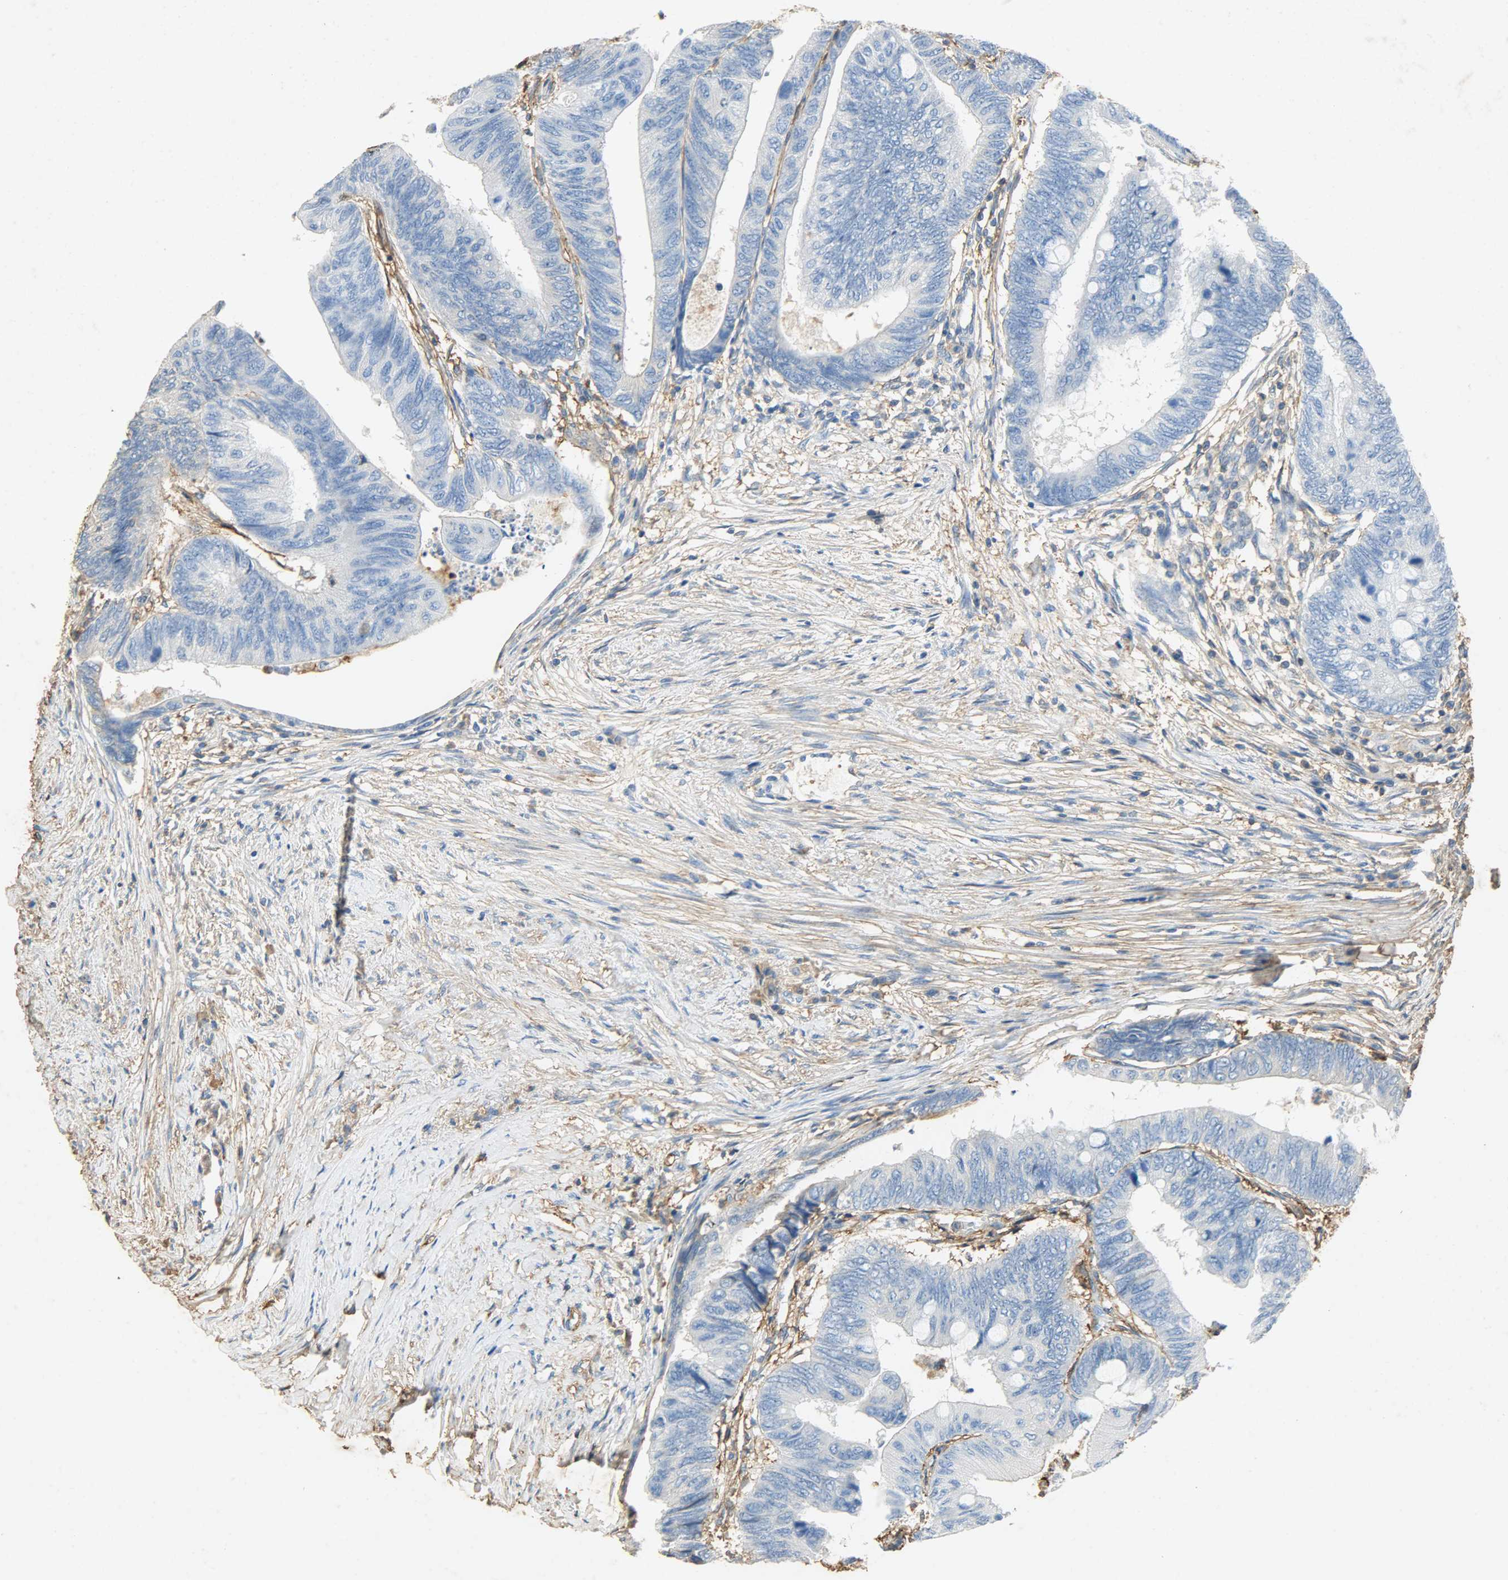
{"staining": {"intensity": "negative", "quantity": "none", "location": "none"}, "tissue": "colorectal cancer", "cell_type": "Tumor cells", "image_type": "cancer", "snomed": [{"axis": "morphology", "description": "Normal tissue, NOS"}, {"axis": "morphology", "description": "Adenocarcinoma, NOS"}, {"axis": "topography", "description": "Rectum"}, {"axis": "topography", "description": "Peripheral nerve tissue"}], "caption": "Tumor cells are negative for brown protein staining in colorectal adenocarcinoma.", "gene": "ANXA6", "patient": {"sex": "male", "age": 92}}